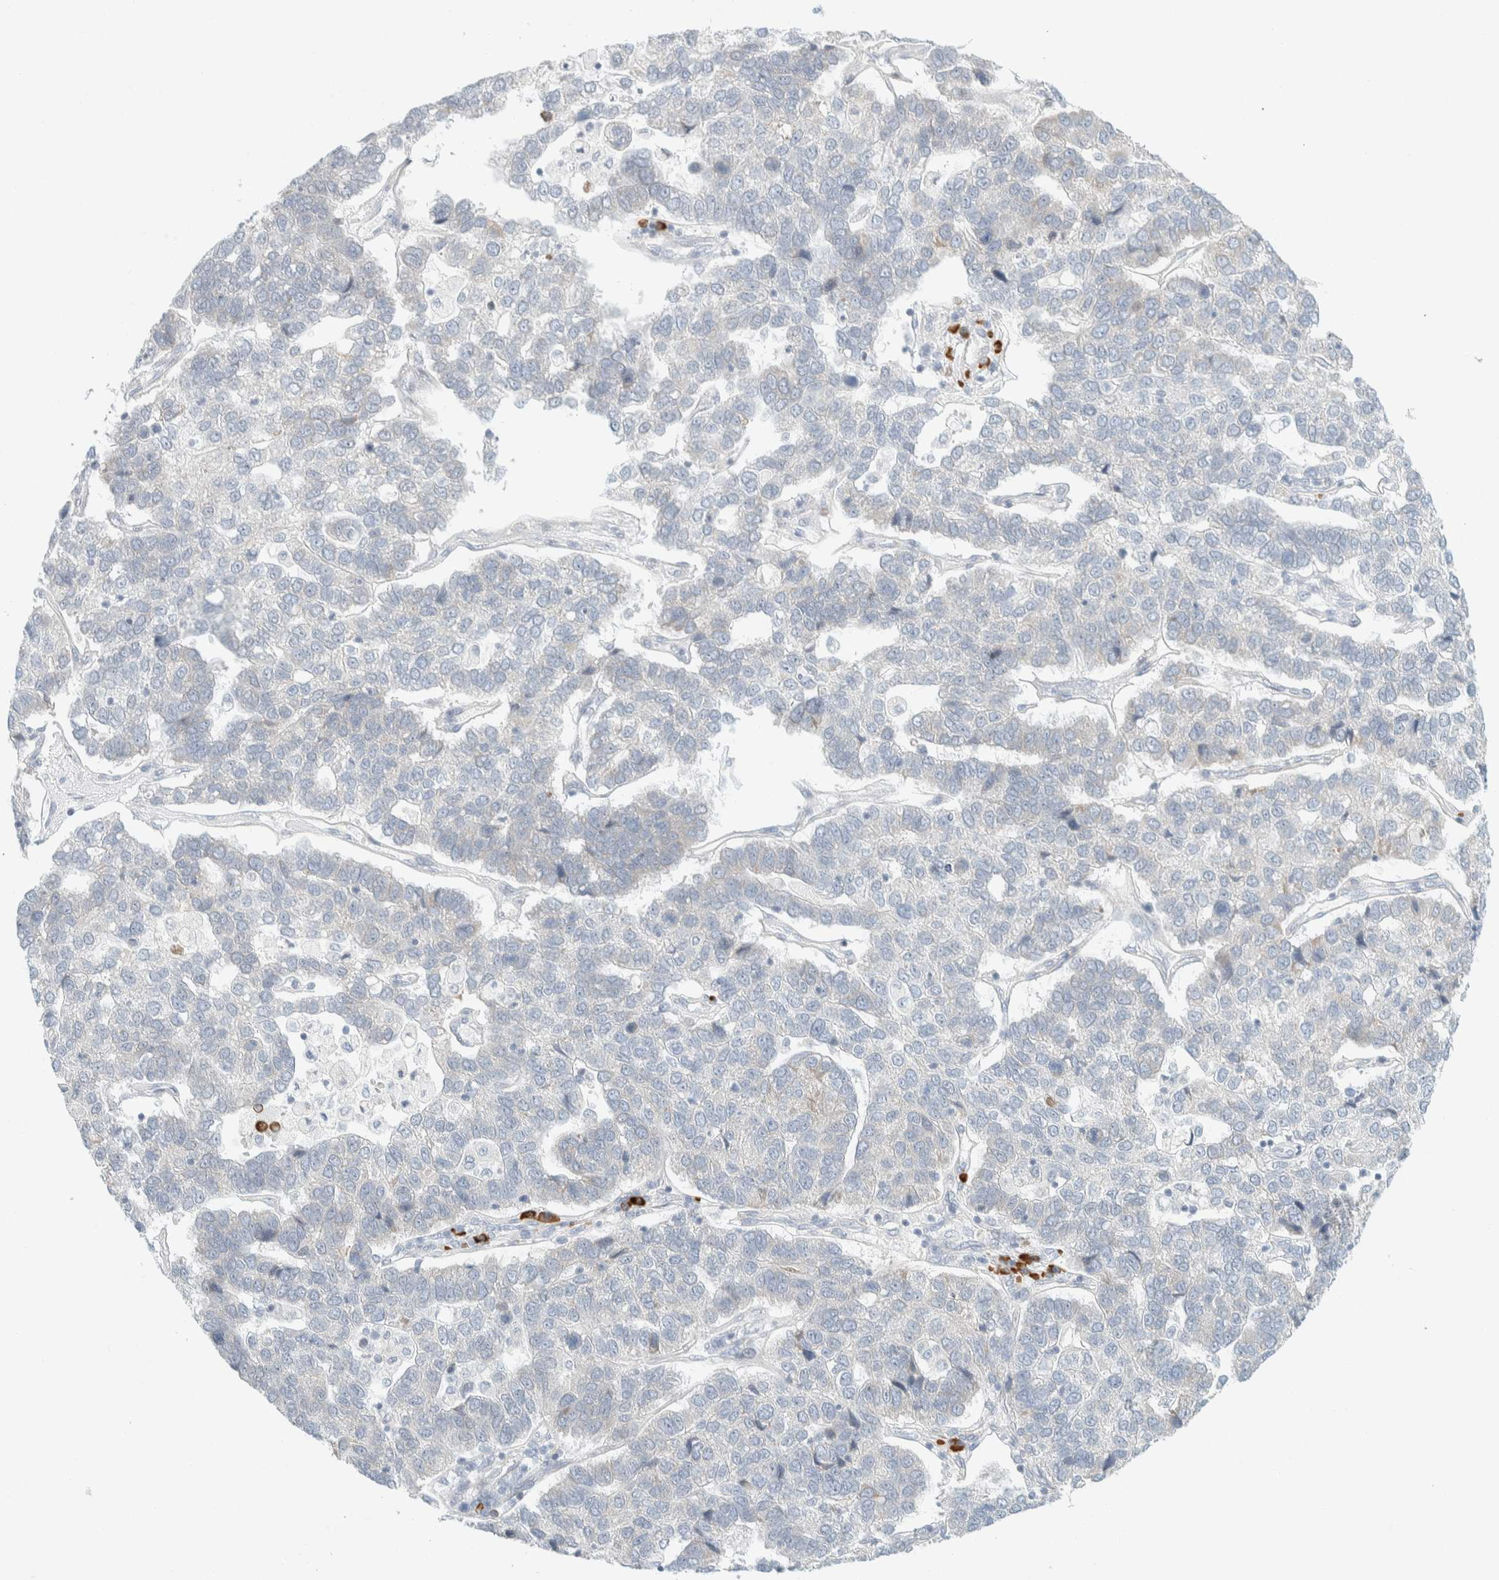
{"staining": {"intensity": "negative", "quantity": "none", "location": "none"}, "tissue": "pancreatic cancer", "cell_type": "Tumor cells", "image_type": "cancer", "snomed": [{"axis": "morphology", "description": "Adenocarcinoma, NOS"}, {"axis": "topography", "description": "Pancreas"}], "caption": "The immunohistochemistry (IHC) histopathology image has no significant staining in tumor cells of pancreatic adenocarcinoma tissue.", "gene": "ARHGAP27", "patient": {"sex": "female", "age": 61}}